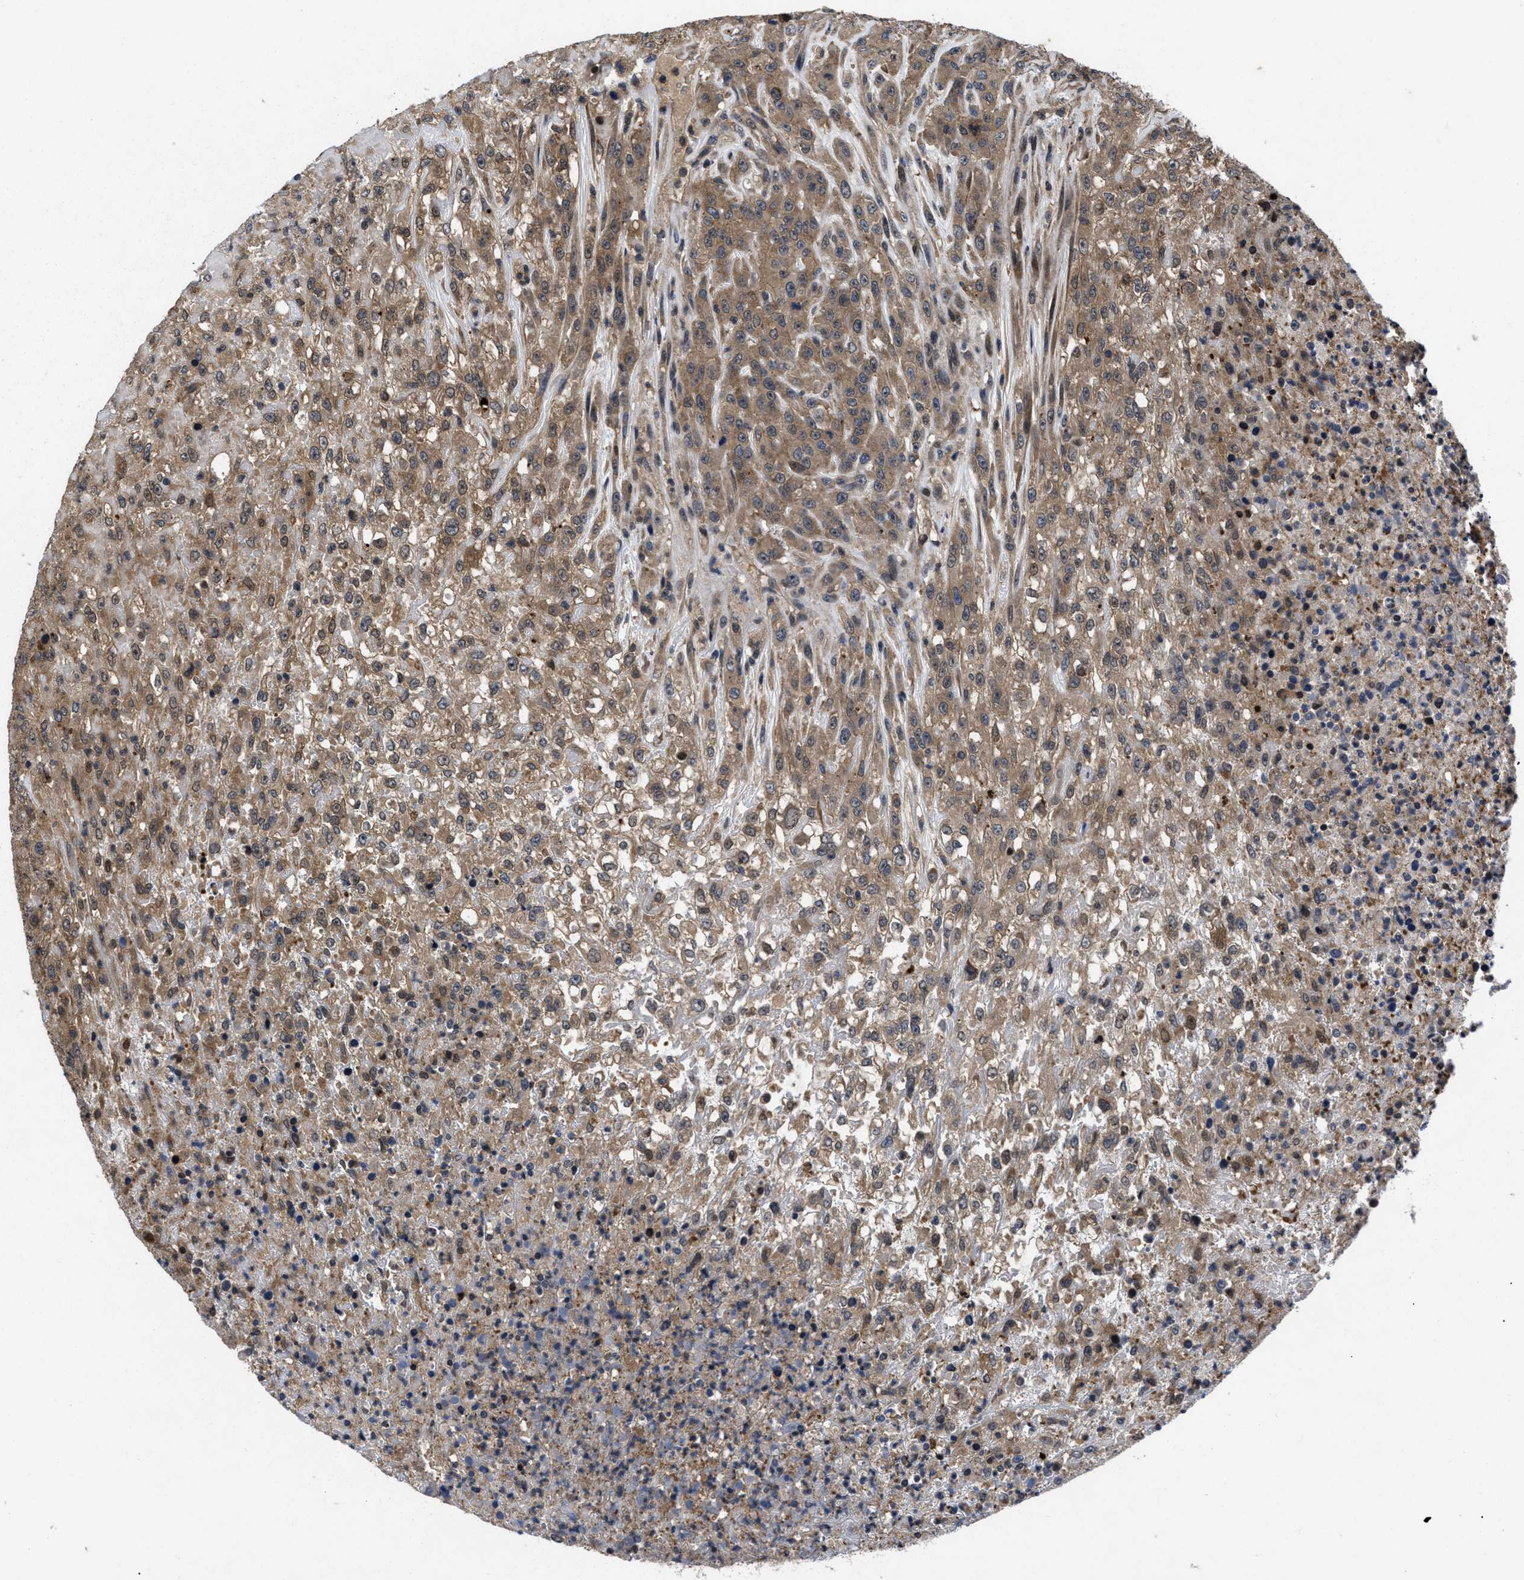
{"staining": {"intensity": "weak", "quantity": ">75%", "location": "cytoplasmic/membranous"}, "tissue": "urothelial cancer", "cell_type": "Tumor cells", "image_type": "cancer", "snomed": [{"axis": "morphology", "description": "Urothelial carcinoma, High grade"}, {"axis": "topography", "description": "Urinary bladder"}], "caption": "Urothelial carcinoma (high-grade) was stained to show a protein in brown. There is low levels of weak cytoplasmic/membranous positivity in about >75% of tumor cells.", "gene": "FAM200A", "patient": {"sex": "male", "age": 46}}